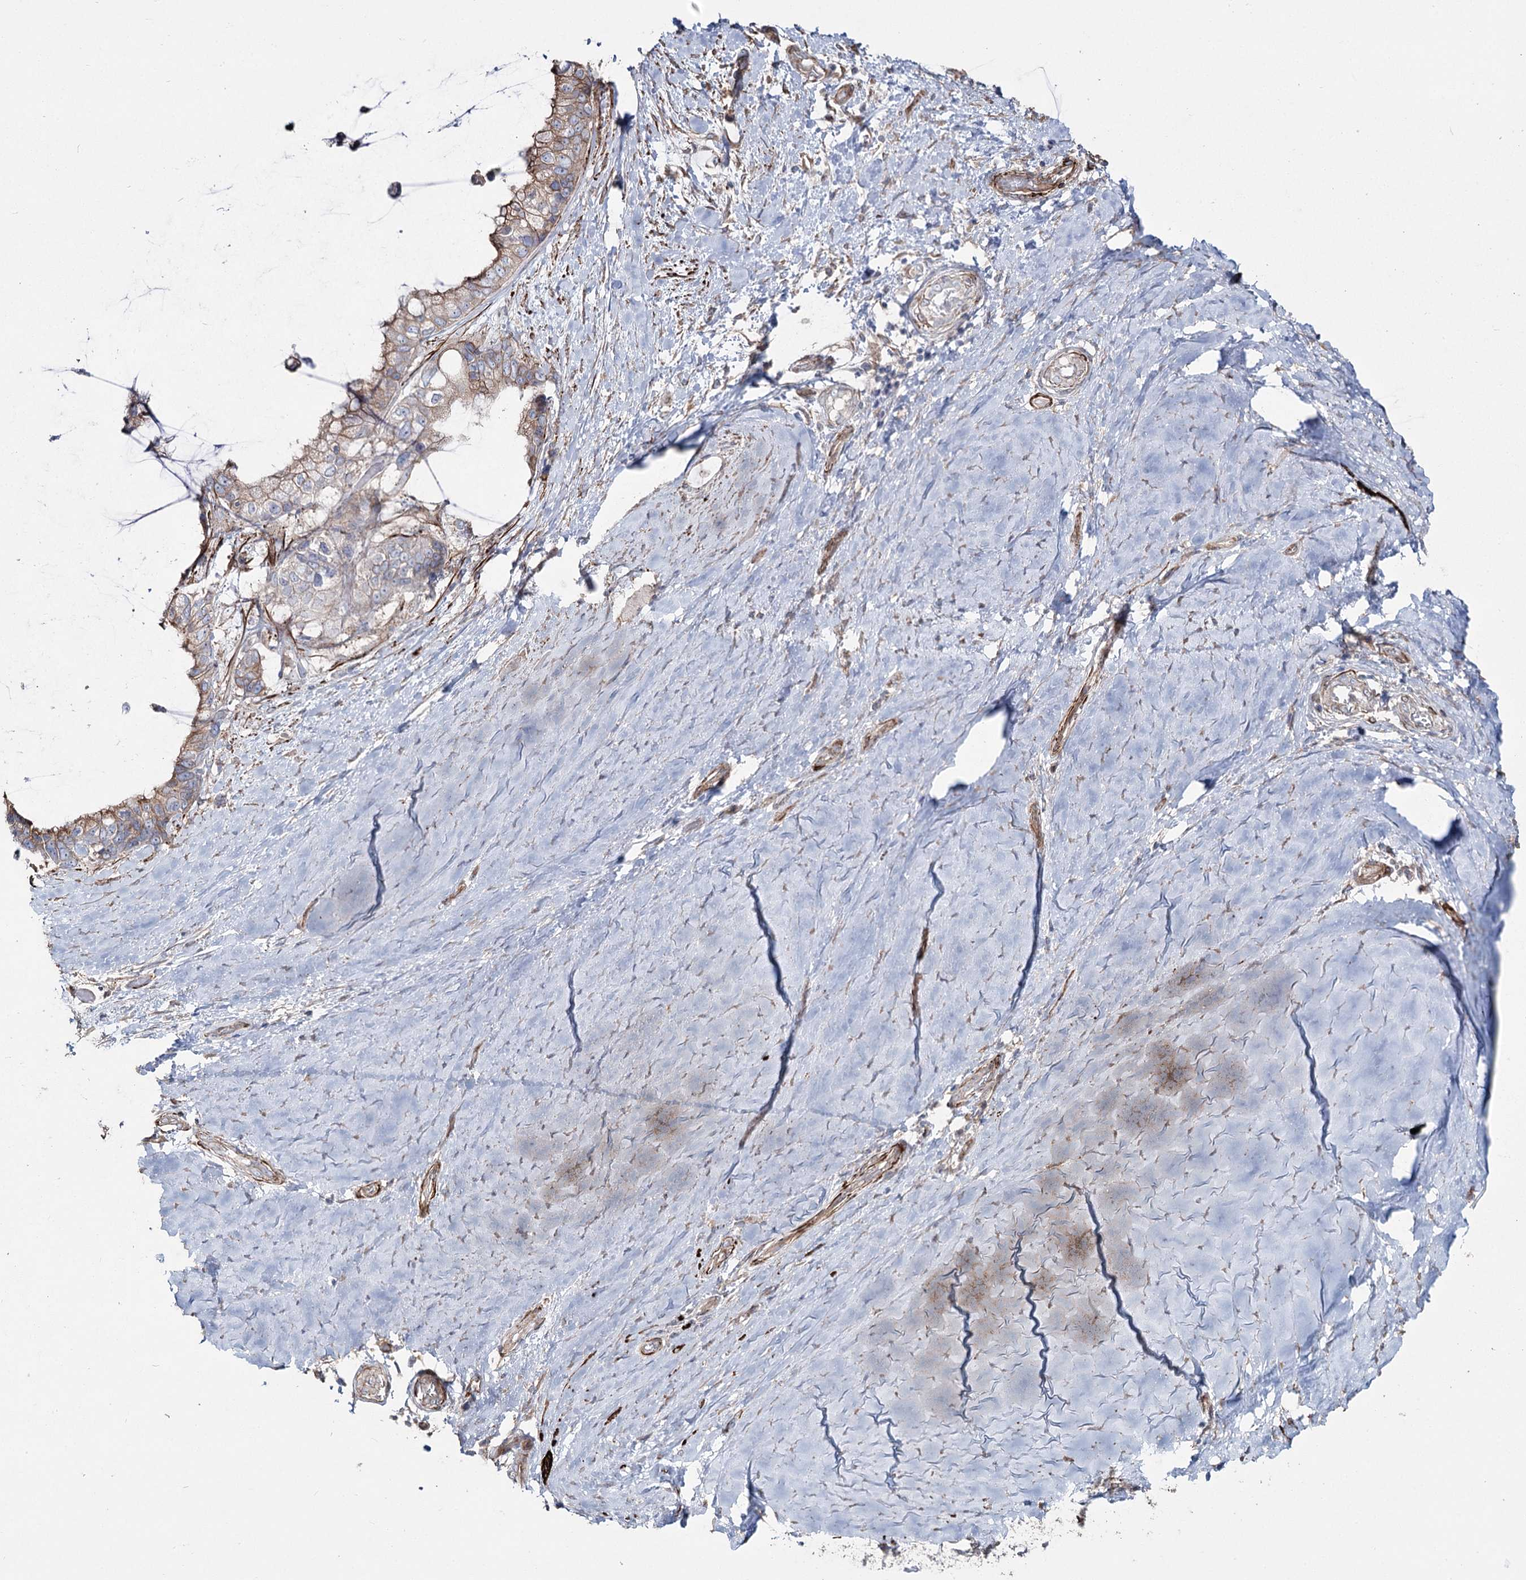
{"staining": {"intensity": "weak", "quantity": ">75%", "location": "cytoplasmic/membranous"}, "tissue": "ovarian cancer", "cell_type": "Tumor cells", "image_type": "cancer", "snomed": [{"axis": "morphology", "description": "Cystadenocarcinoma, mucinous, NOS"}, {"axis": "topography", "description": "Ovary"}], "caption": "Human mucinous cystadenocarcinoma (ovarian) stained with a protein marker reveals weak staining in tumor cells.", "gene": "SUMF1", "patient": {"sex": "female", "age": 39}}